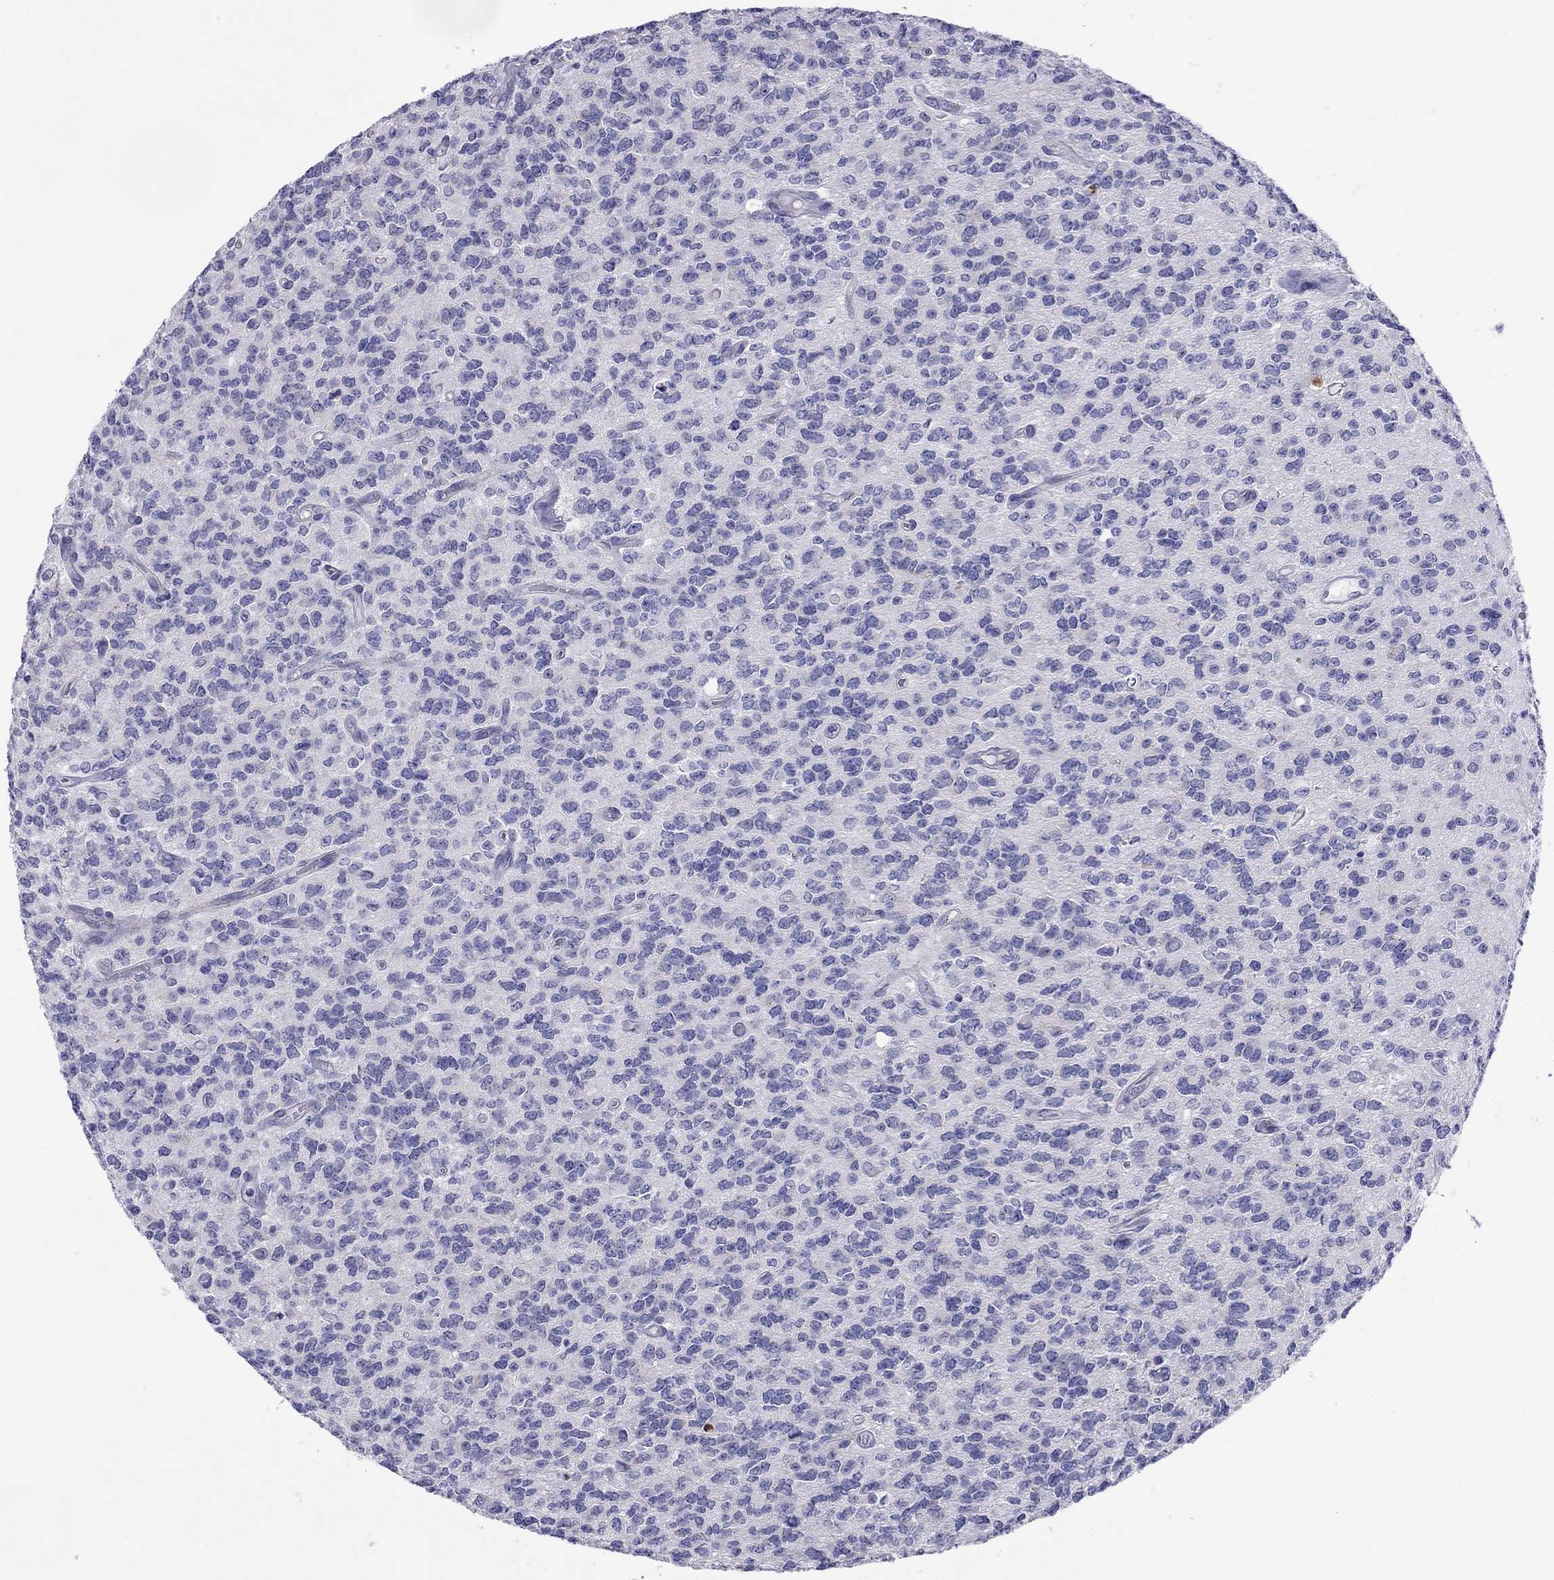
{"staining": {"intensity": "negative", "quantity": "none", "location": "none"}, "tissue": "glioma", "cell_type": "Tumor cells", "image_type": "cancer", "snomed": [{"axis": "morphology", "description": "Glioma, malignant, Low grade"}, {"axis": "topography", "description": "Brain"}], "caption": "Immunohistochemistry (IHC) micrograph of glioma stained for a protein (brown), which reveals no staining in tumor cells. (DAB (3,3'-diaminobenzidine) IHC visualized using brightfield microscopy, high magnification).", "gene": "COL9A1", "patient": {"sex": "female", "age": 45}}